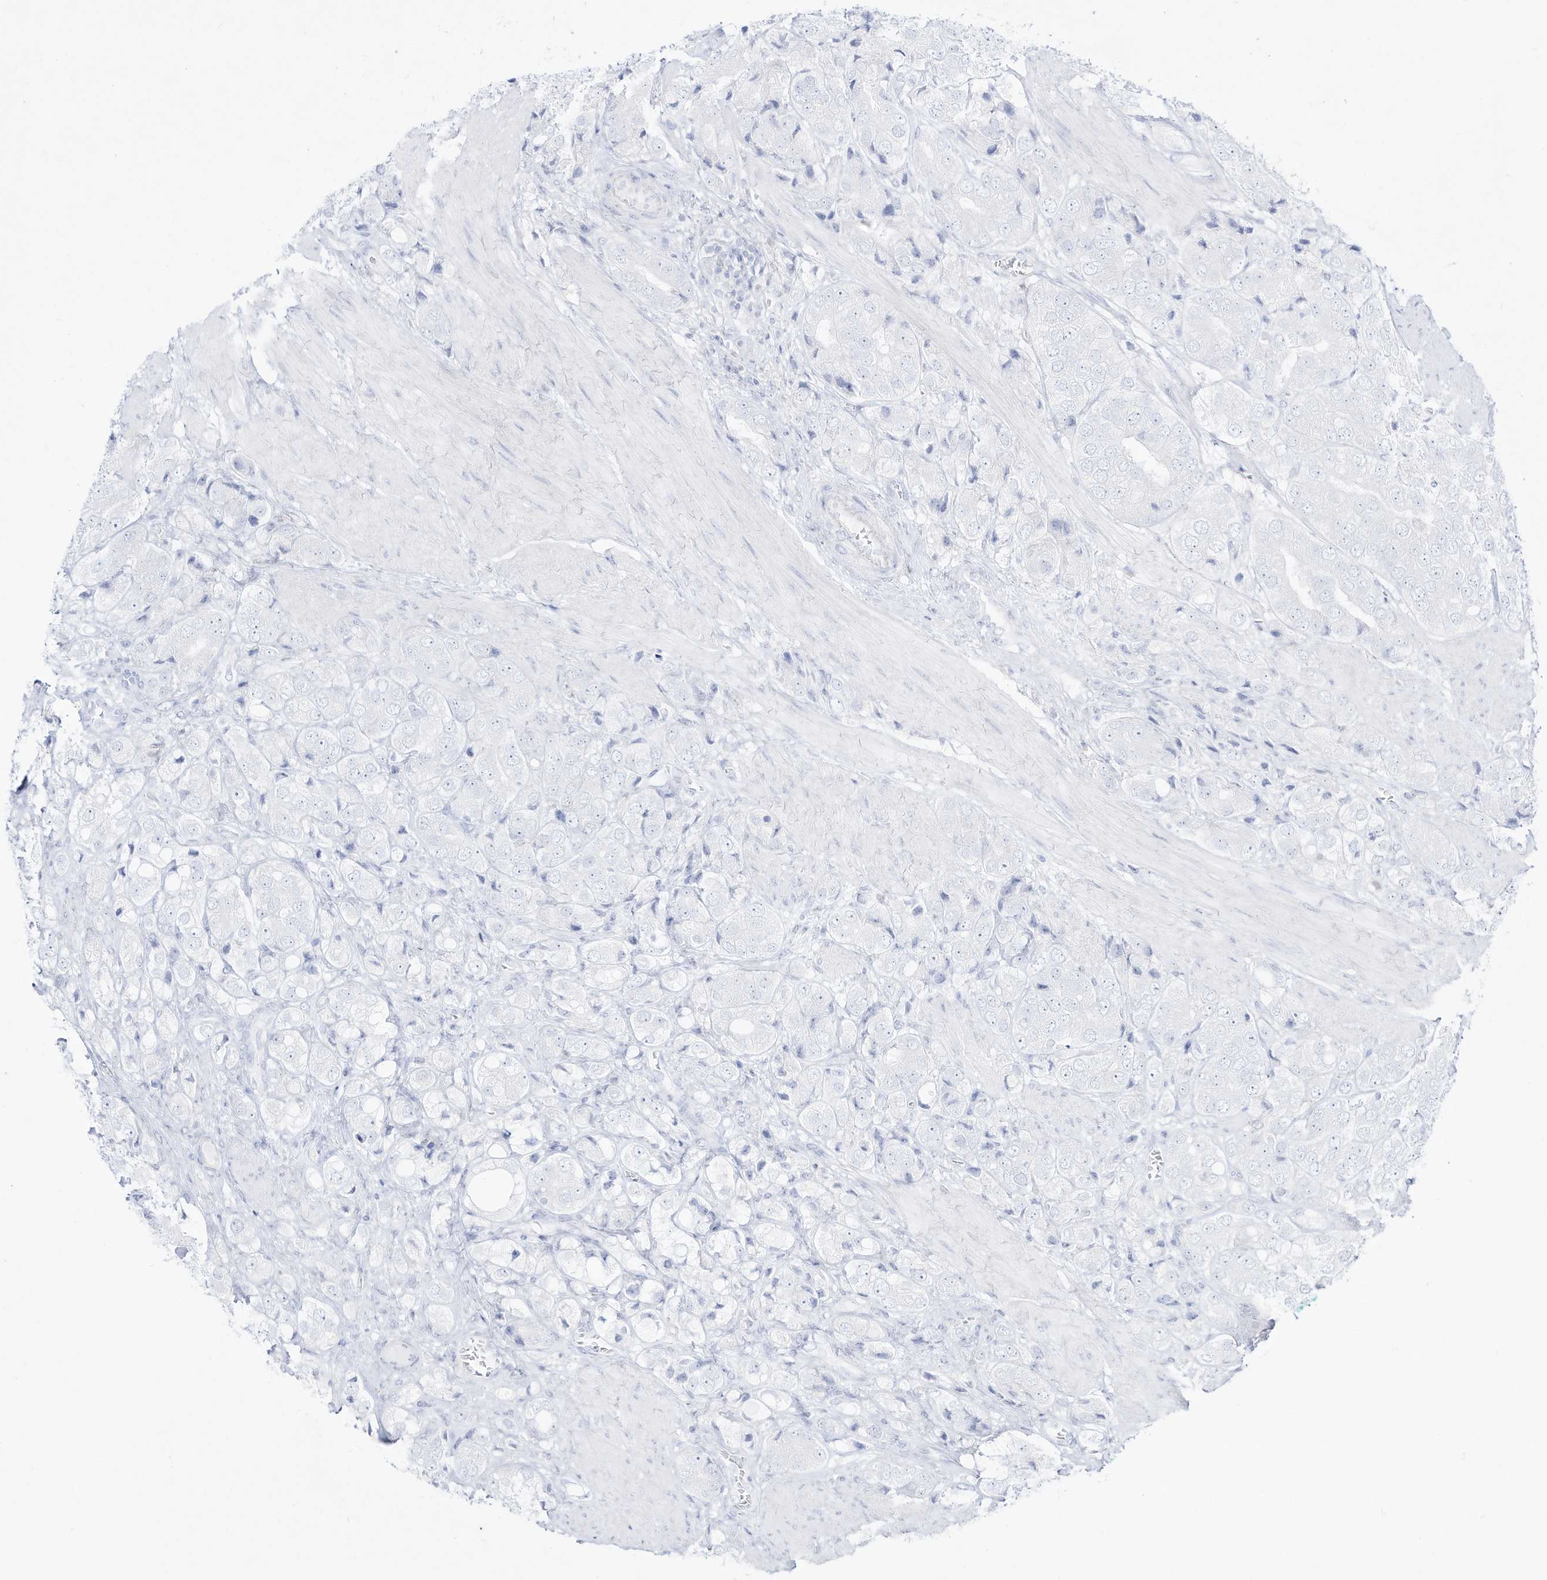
{"staining": {"intensity": "negative", "quantity": "none", "location": "none"}, "tissue": "prostate cancer", "cell_type": "Tumor cells", "image_type": "cancer", "snomed": [{"axis": "morphology", "description": "Adenocarcinoma, High grade"}, {"axis": "topography", "description": "Prostate"}], "caption": "Tumor cells are negative for protein expression in human prostate cancer.", "gene": "DMKN", "patient": {"sex": "male", "age": 50}}